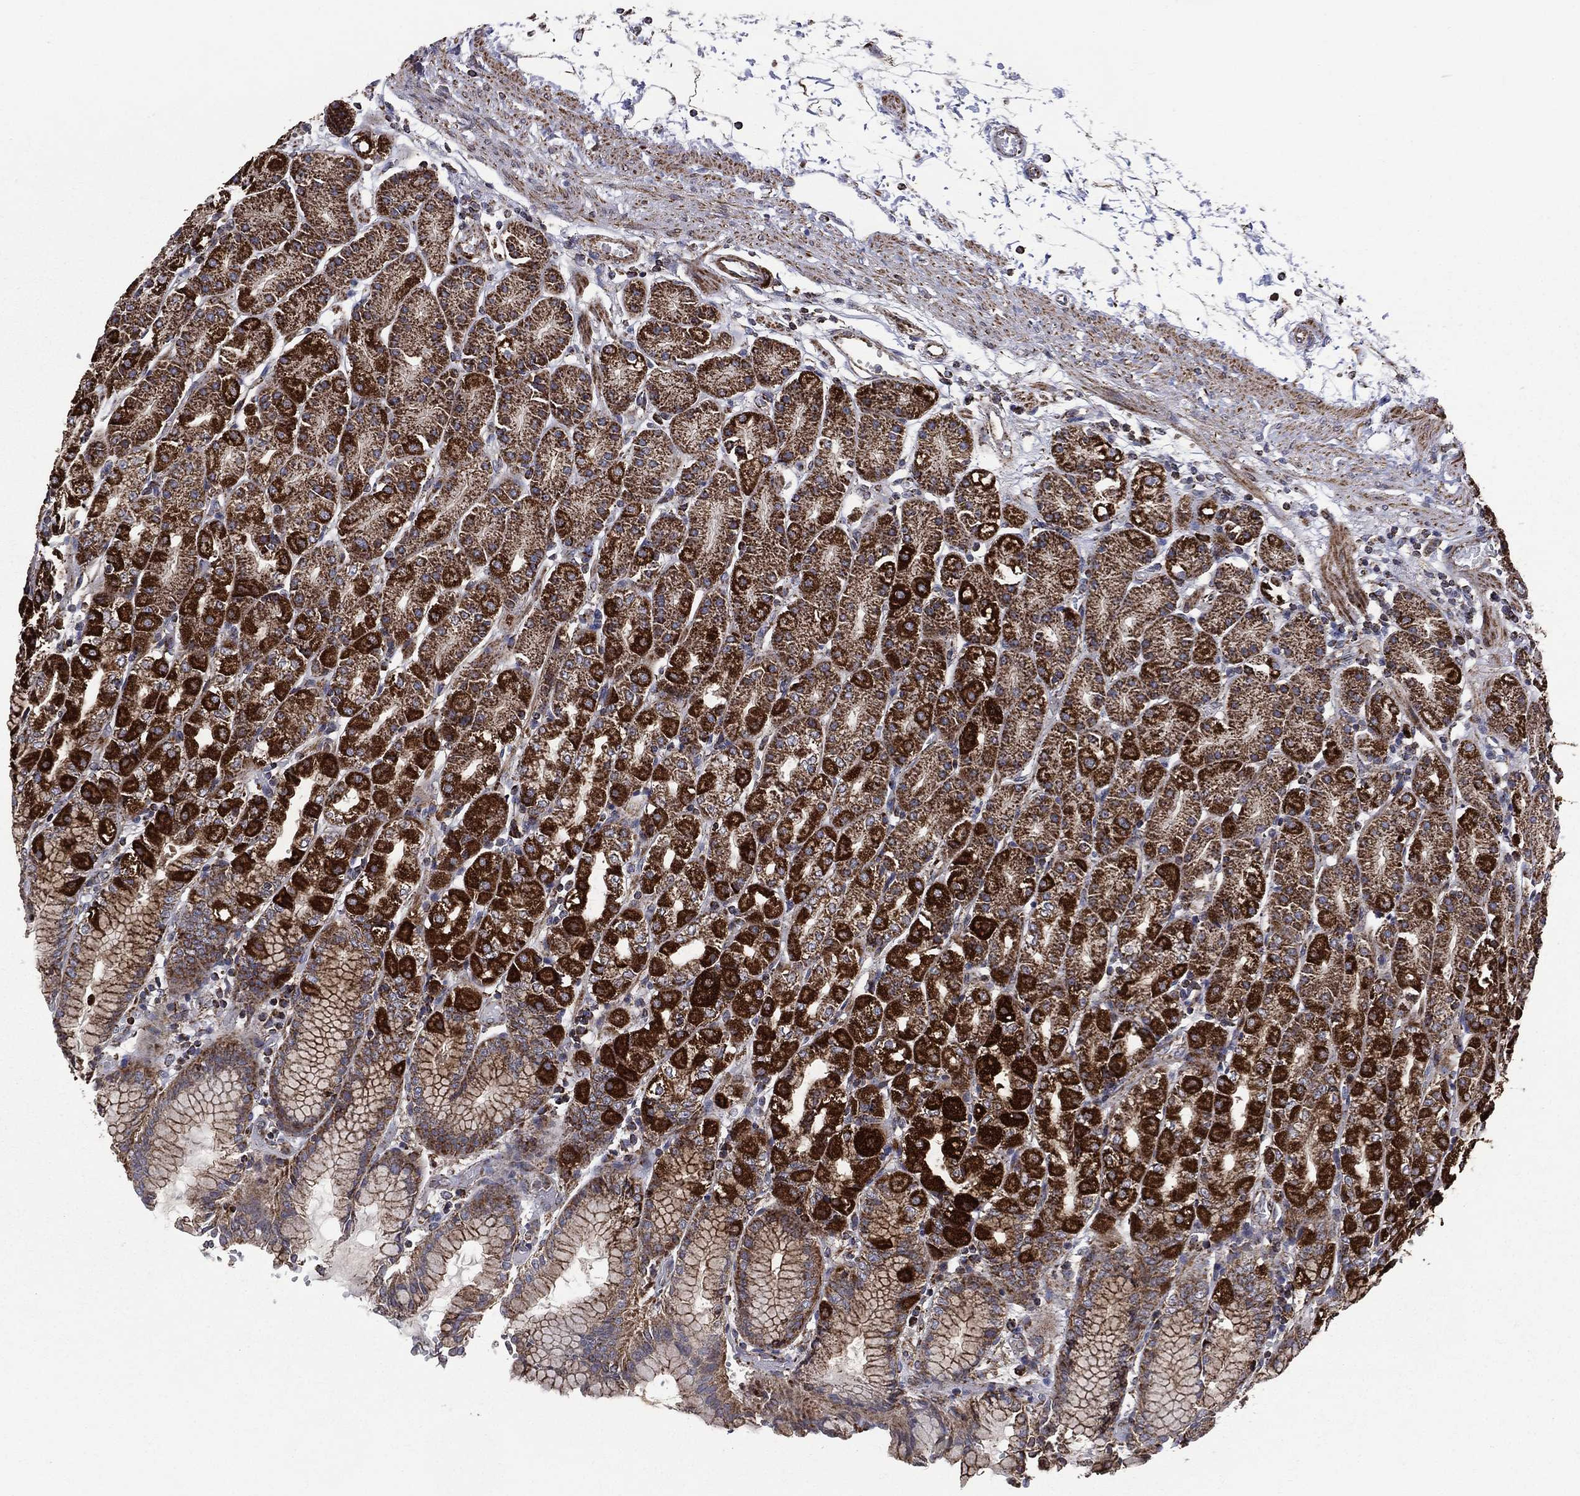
{"staining": {"intensity": "strong", "quantity": "25%-75%", "location": "cytoplasmic/membranous"}, "tissue": "stomach", "cell_type": "Glandular cells", "image_type": "normal", "snomed": [{"axis": "morphology", "description": "Normal tissue, NOS"}, {"axis": "morphology", "description": "Adenocarcinoma, NOS"}, {"axis": "topography", "description": "Stomach"}], "caption": "This is a photomicrograph of immunohistochemistry staining of benign stomach, which shows strong expression in the cytoplasmic/membranous of glandular cells.", "gene": "GOT2", "patient": {"sex": "female", "age": 81}}